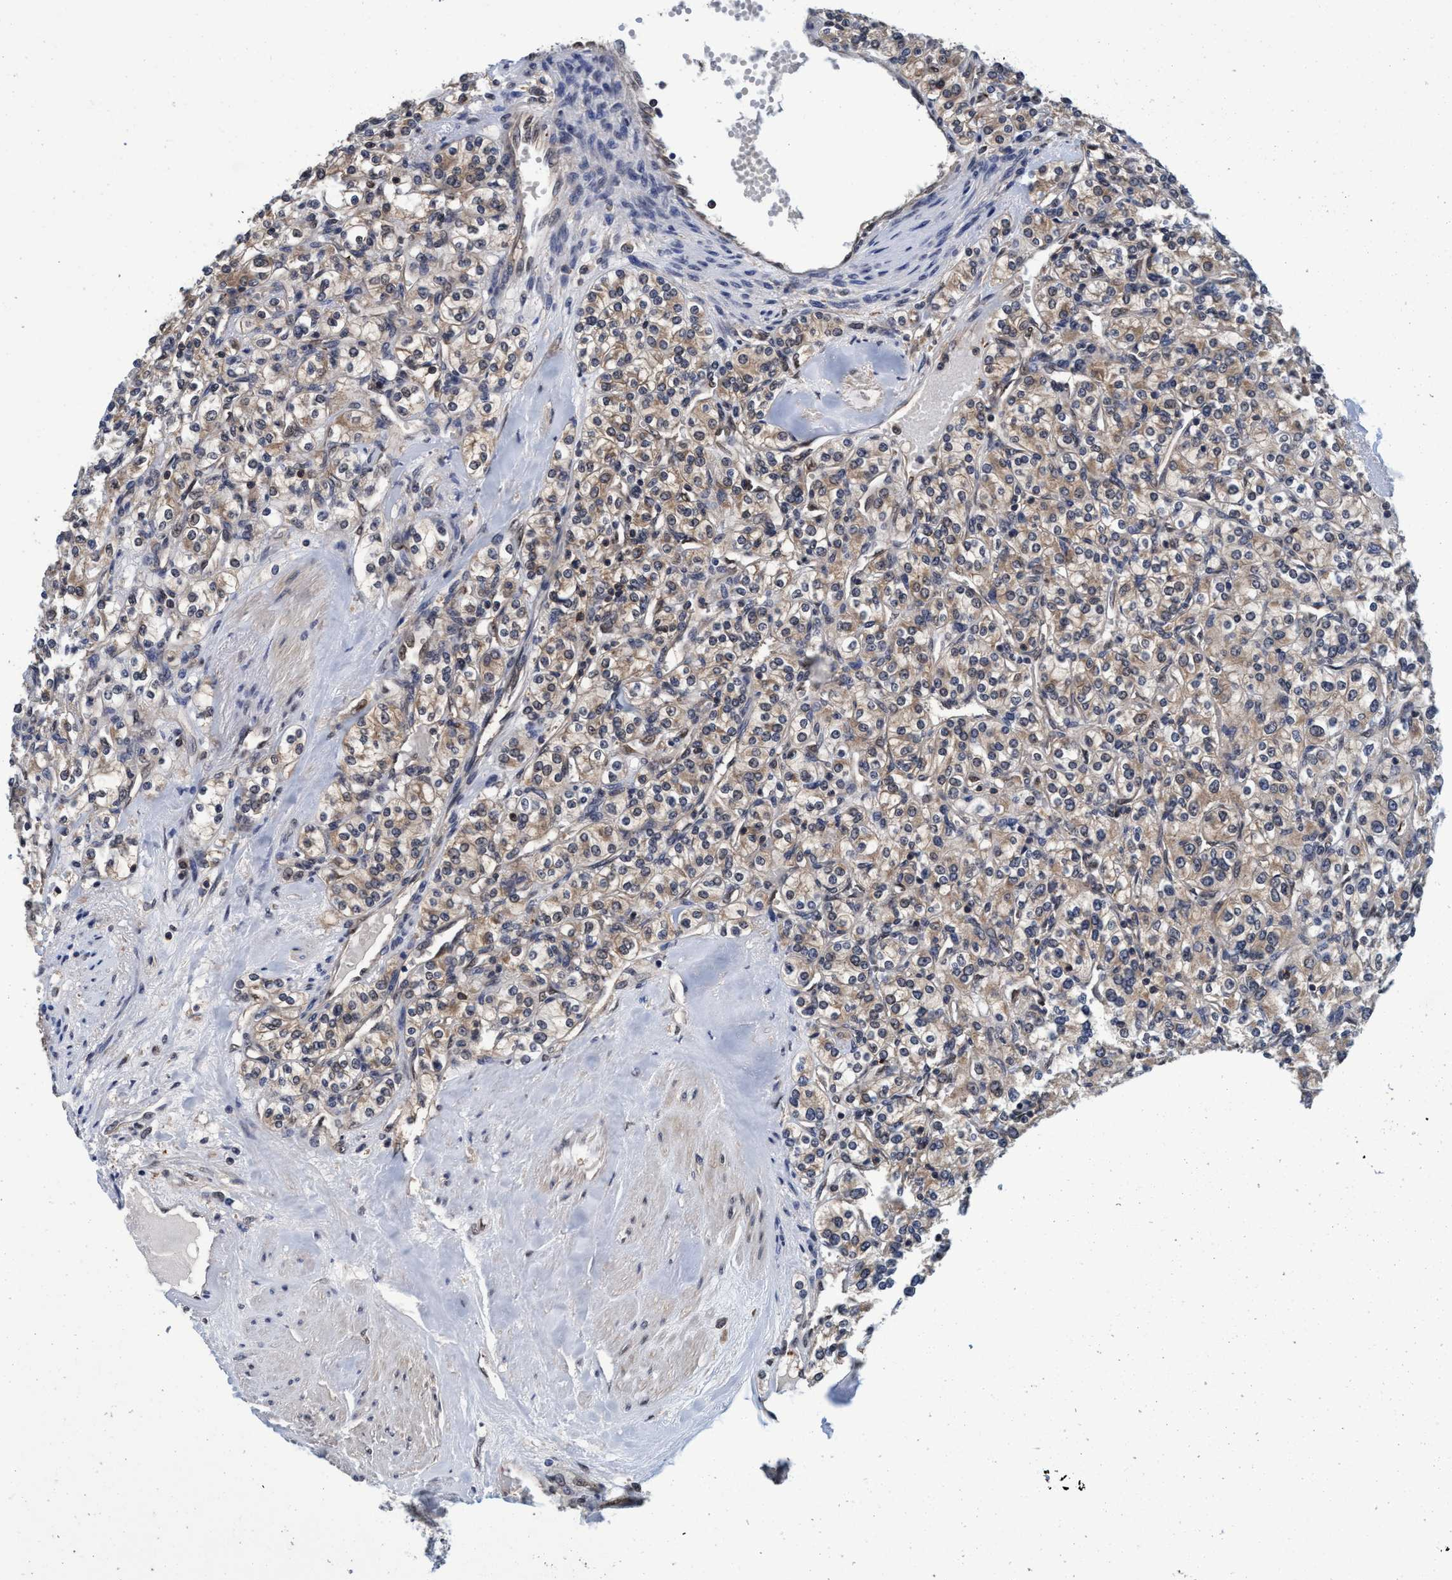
{"staining": {"intensity": "weak", "quantity": ">75%", "location": "cytoplasmic/membranous"}, "tissue": "renal cancer", "cell_type": "Tumor cells", "image_type": "cancer", "snomed": [{"axis": "morphology", "description": "Adenocarcinoma, NOS"}, {"axis": "topography", "description": "Kidney"}], "caption": "Renal adenocarcinoma was stained to show a protein in brown. There is low levels of weak cytoplasmic/membranous staining in about >75% of tumor cells. (brown staining indicates protein expression, while blue staining denotes nuclei).", "gene": "PSMD12", "patient": {"sex": "male", "age": 77}}